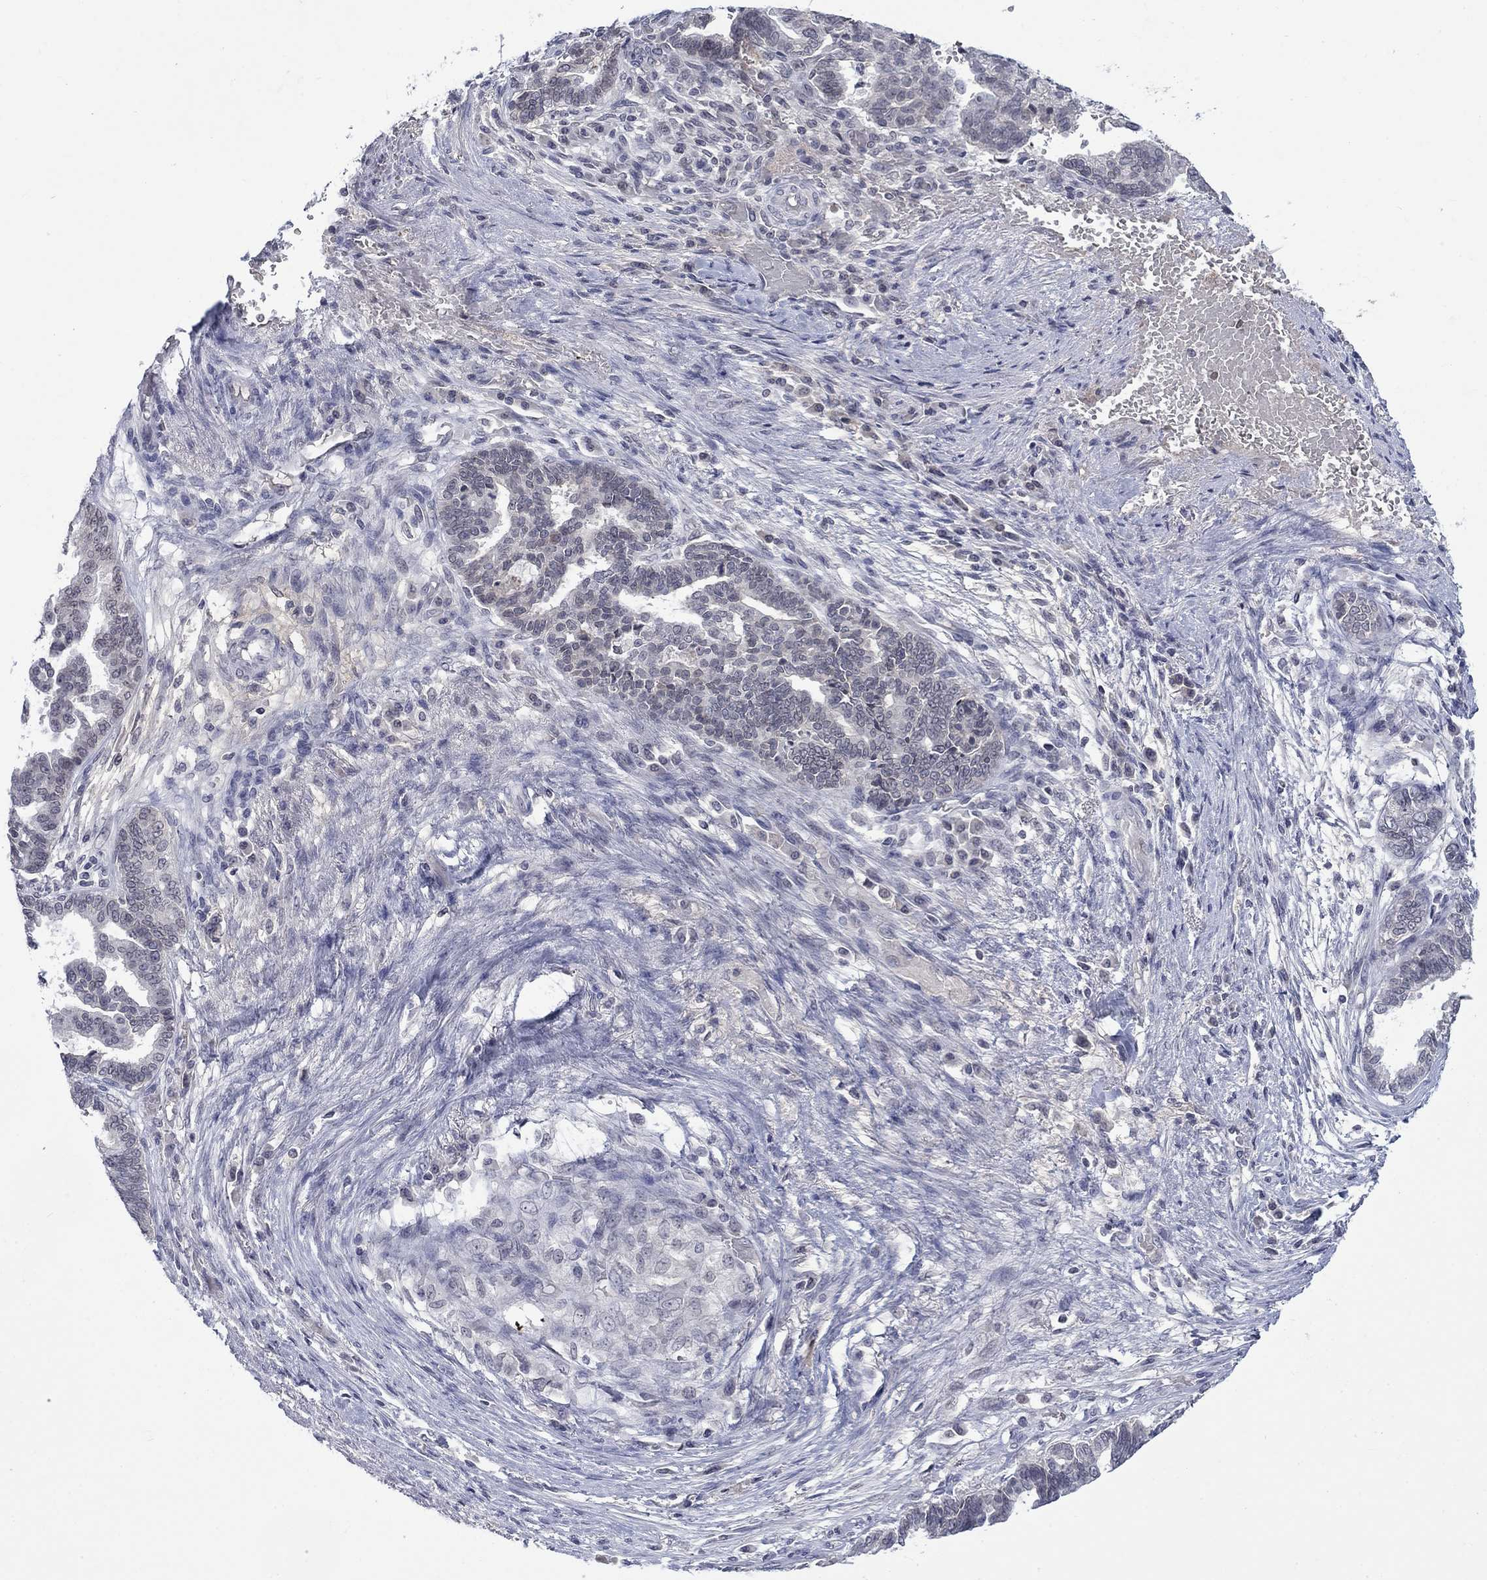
{"staining": {"intensity": "negative", "quantity": "none", "location": "none"}, "tissue": "stomach cancer", "cell_type": "Tumor cells", "image_type": "cancer", "snomed": [{"axis": "morphology", "description": "Adenocarcinoma, NOS"}, {"axis": "topography", "description": "Stomach"}], "caption": "This is an IHC micrograph of adenocarcinoma (stomach). There is no positivity in tumor cells.", "gene": "NSMF", "patient": {"sex": "male", "age": 83}}